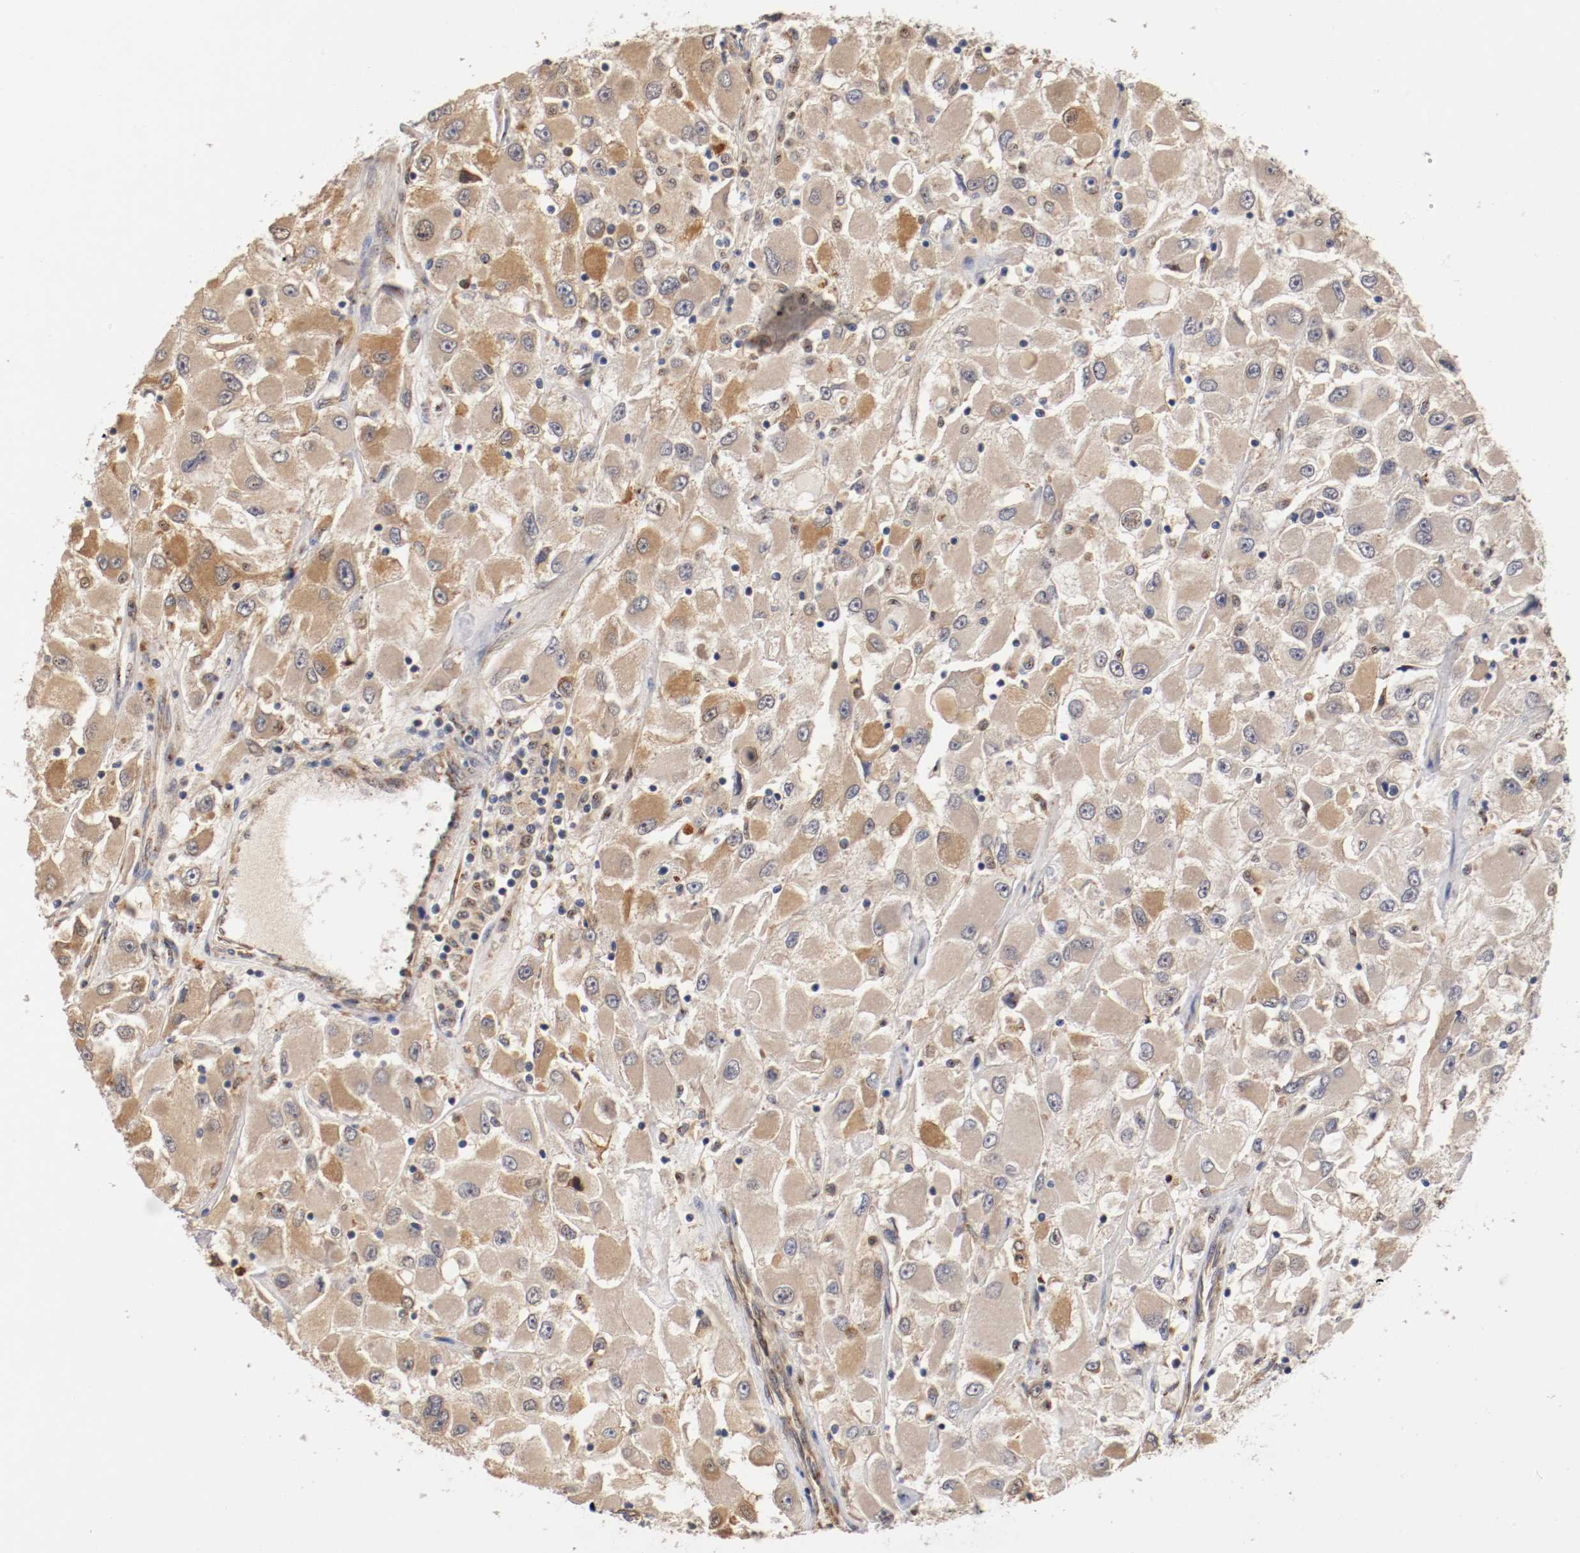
{"staining": {"intensity": "moderate", "quantity": ">75%", "location": "cytoplasmic/membranous"}, "tissue": "renal cancer", "cell_type": "Tumor cells", "image_type": "cancer", "snomed": [{"axis": "morphology", "description": "Adenocarcinoma, NOS"}, {"axis": "topography", "description": "Kidney"}], "caption": "Immunohistochemical staining of adenocarcinoma (renal) displays moderate cytoplasmic/membranous protein staining in about >75% of tumor cells.", "gene": "TNFSF13", "patient": {"sex": "female", "age": 52}}